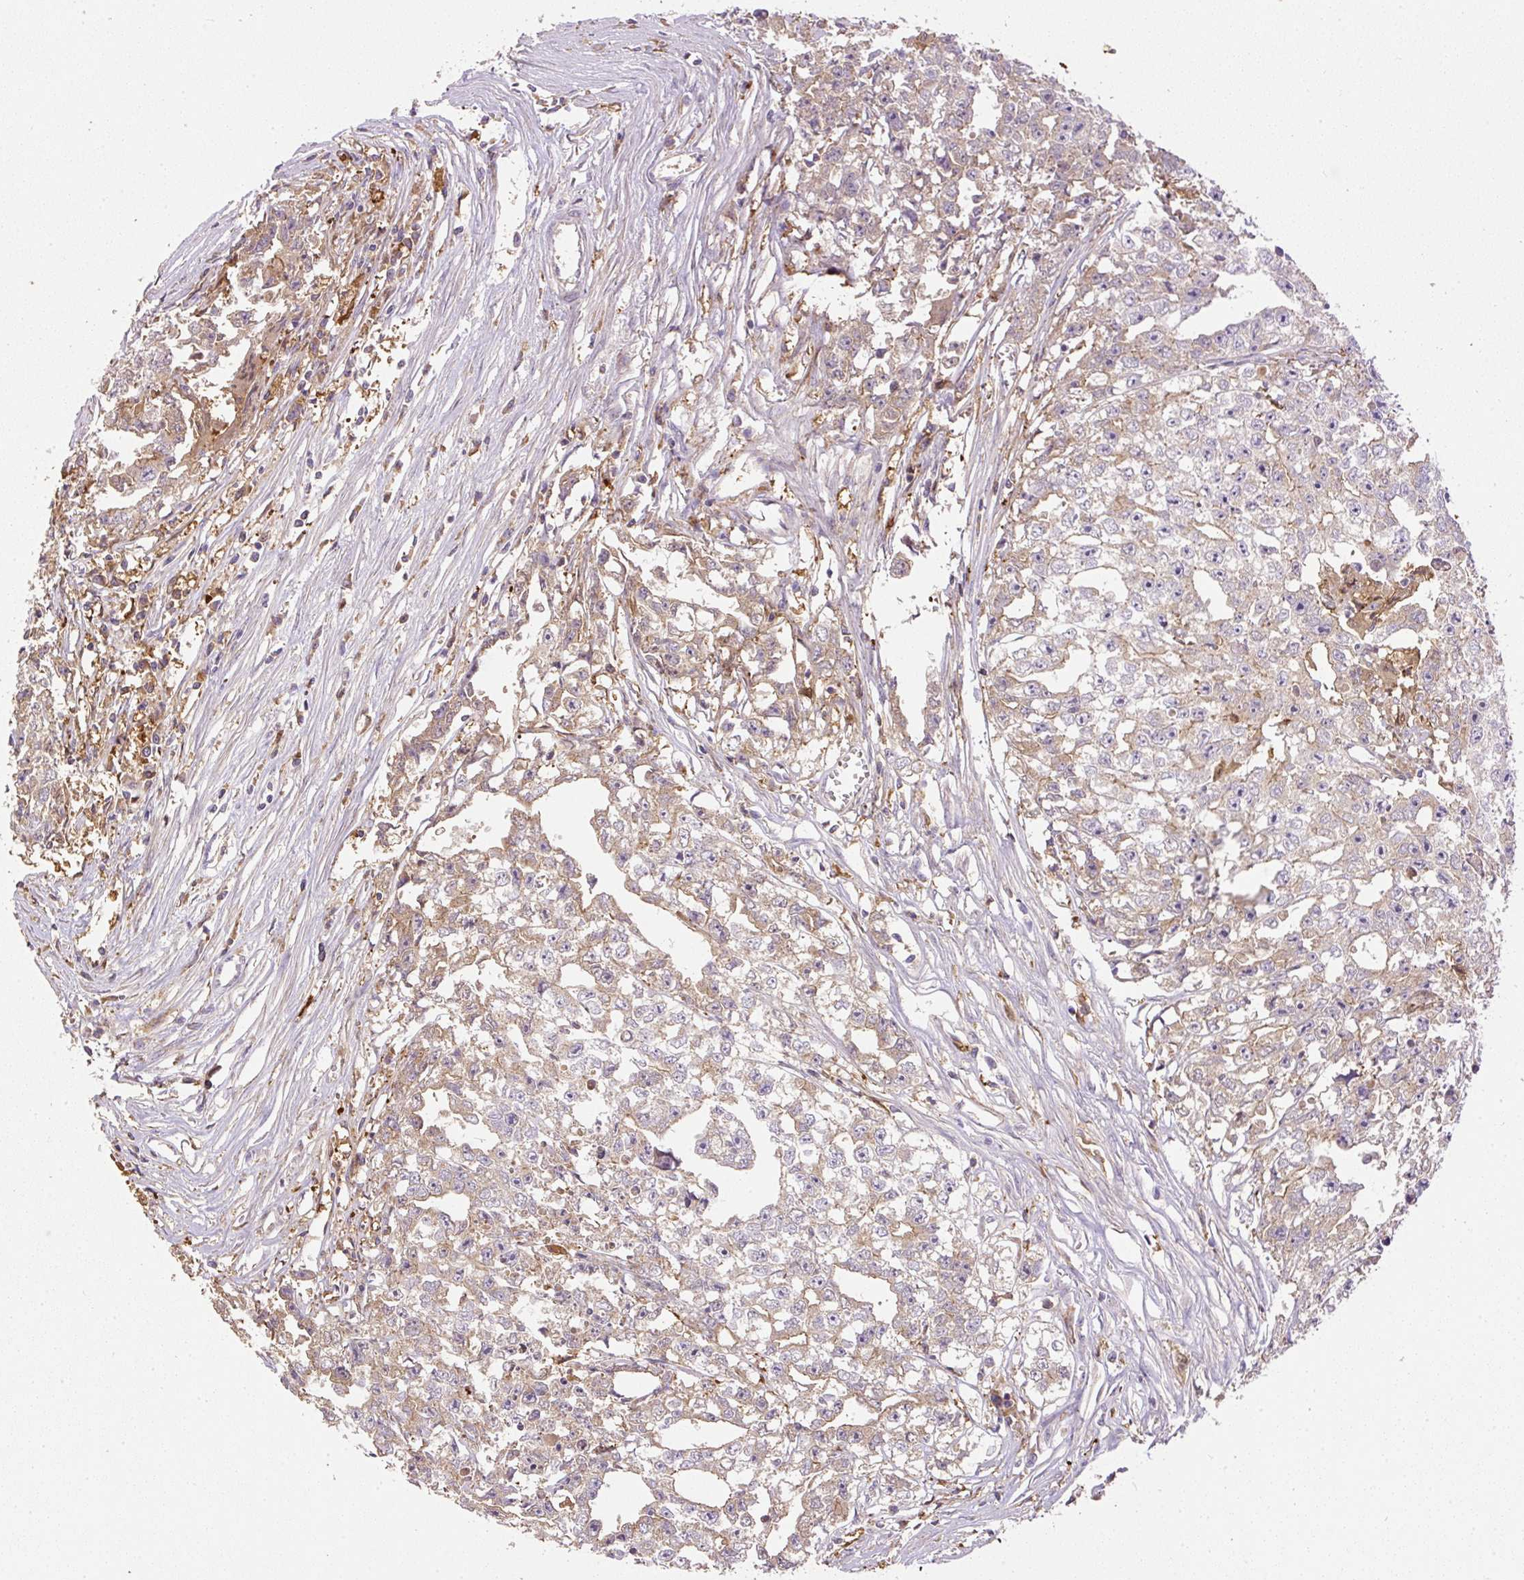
{"staining": {"intensity": "weak", "quantity": "25%-75%", "location": "cytoplasmic/membranous"}, "tissue": "testis cancer", "cell_type": "Tumor cells", "image_type": "cancer", "snomed": [{"axis": "morphology", "description": "Seminoma, NOS"}, {"axis": "morphology", "description": "Carcinoma, Embryonal, NOS"}, {"axis": "topography", "description": "Testis"}], "caption": "This photomicrograph displays IHC staining of testis cancer, with low weak cytoplasmic/membranous expression in about 25%-75% of tumor cells.", "gene": "DAPK1", "patient": {"sex": "male", "age": 43}}